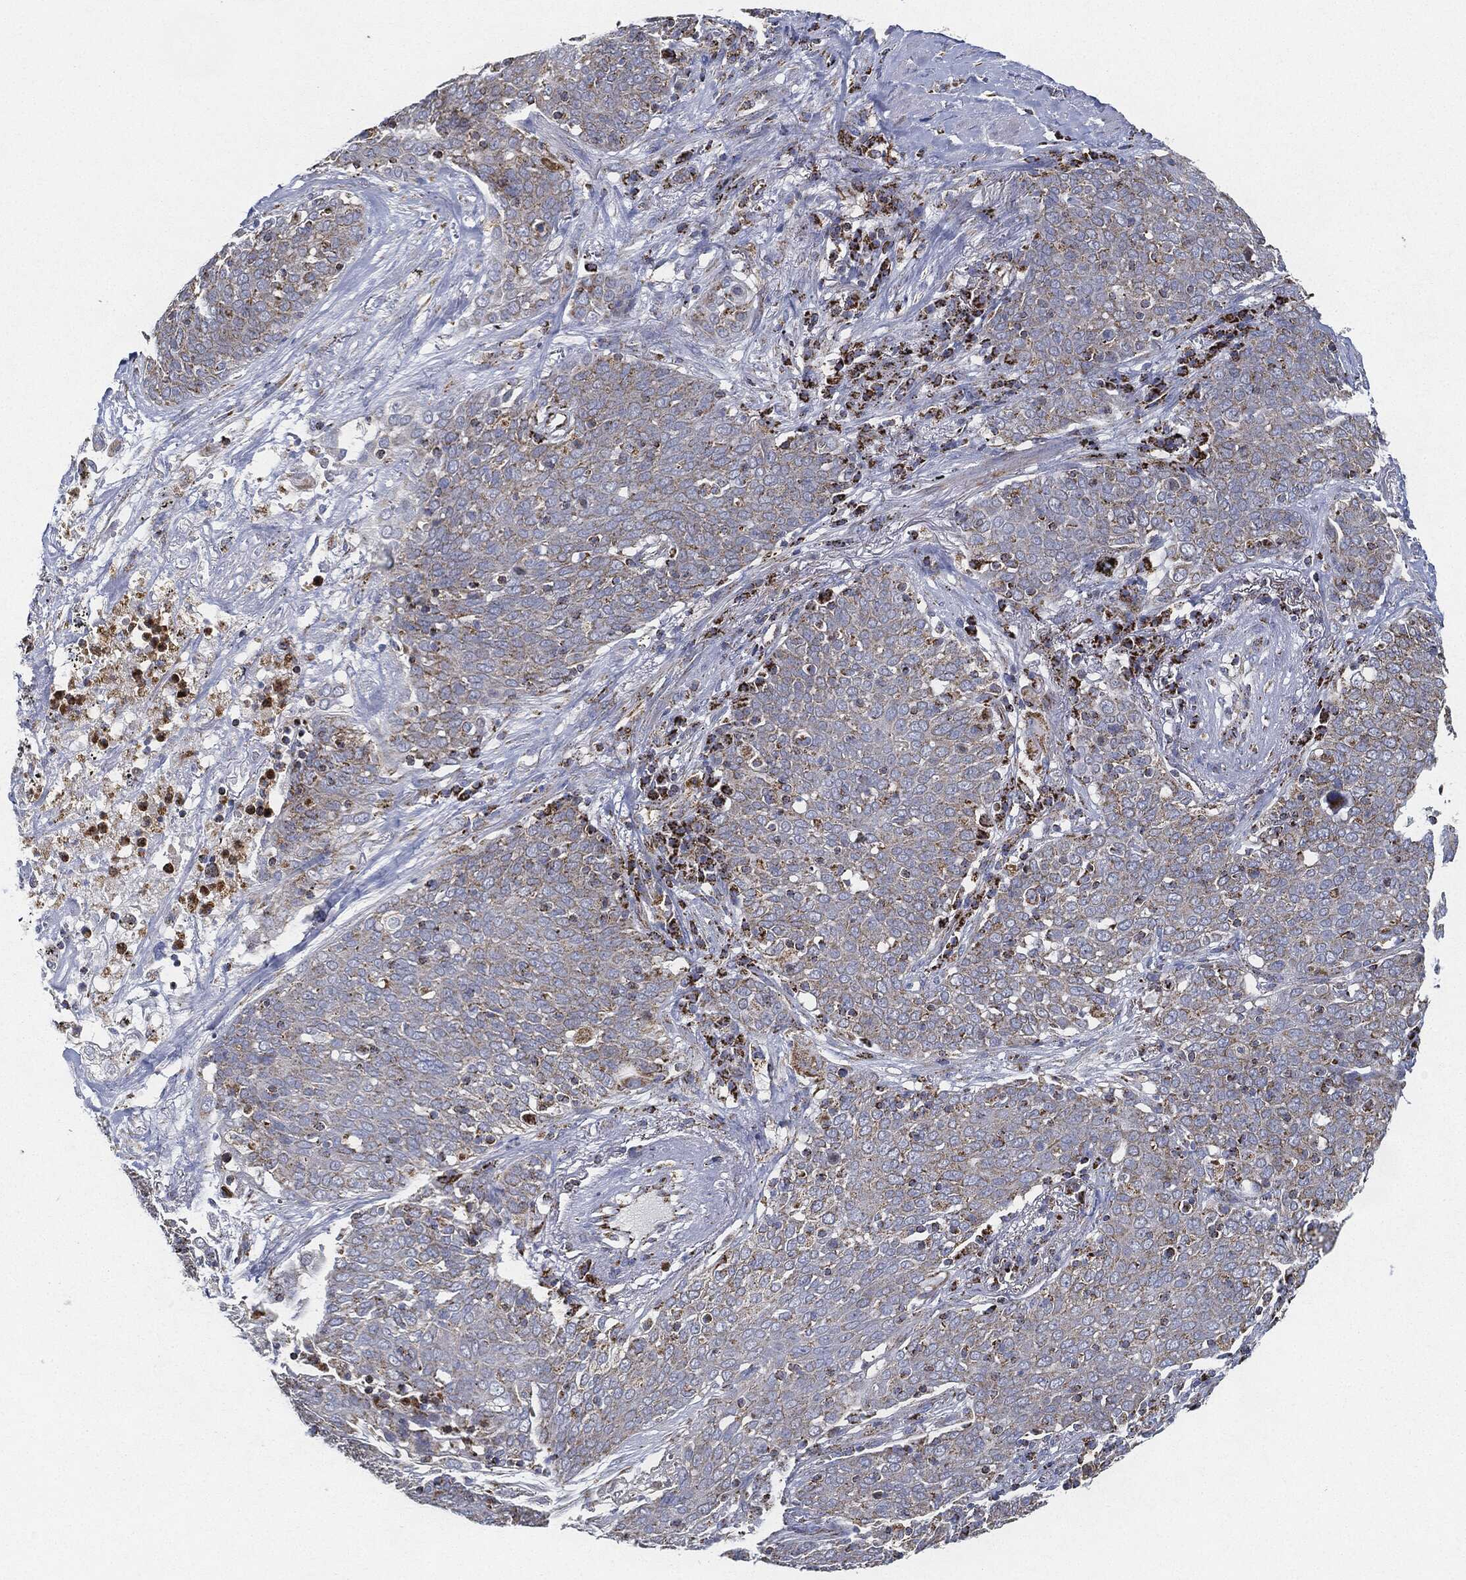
{"staining": {"intensity": "moderate", "quantity": "25%-75%", "location": "cytoplasmic/membranous"}, "tissue": "lung cancer", "cell_type": "Tumor cells", "image_type": "cancer", "snomed": [{"axis": "morphology", "description": "Squamous cell carcinoma, NOS"}, {"axis": "topography", "description": "Lung"}], "caption": "Tumor cells show medium levels of moderate cytoplasmic/membranous expression in approximately 25%-75% of cells in squamous cell carcinoma (lung).", "gene": "CAPN15", "patient": {"sex": "male", "age": 82}}